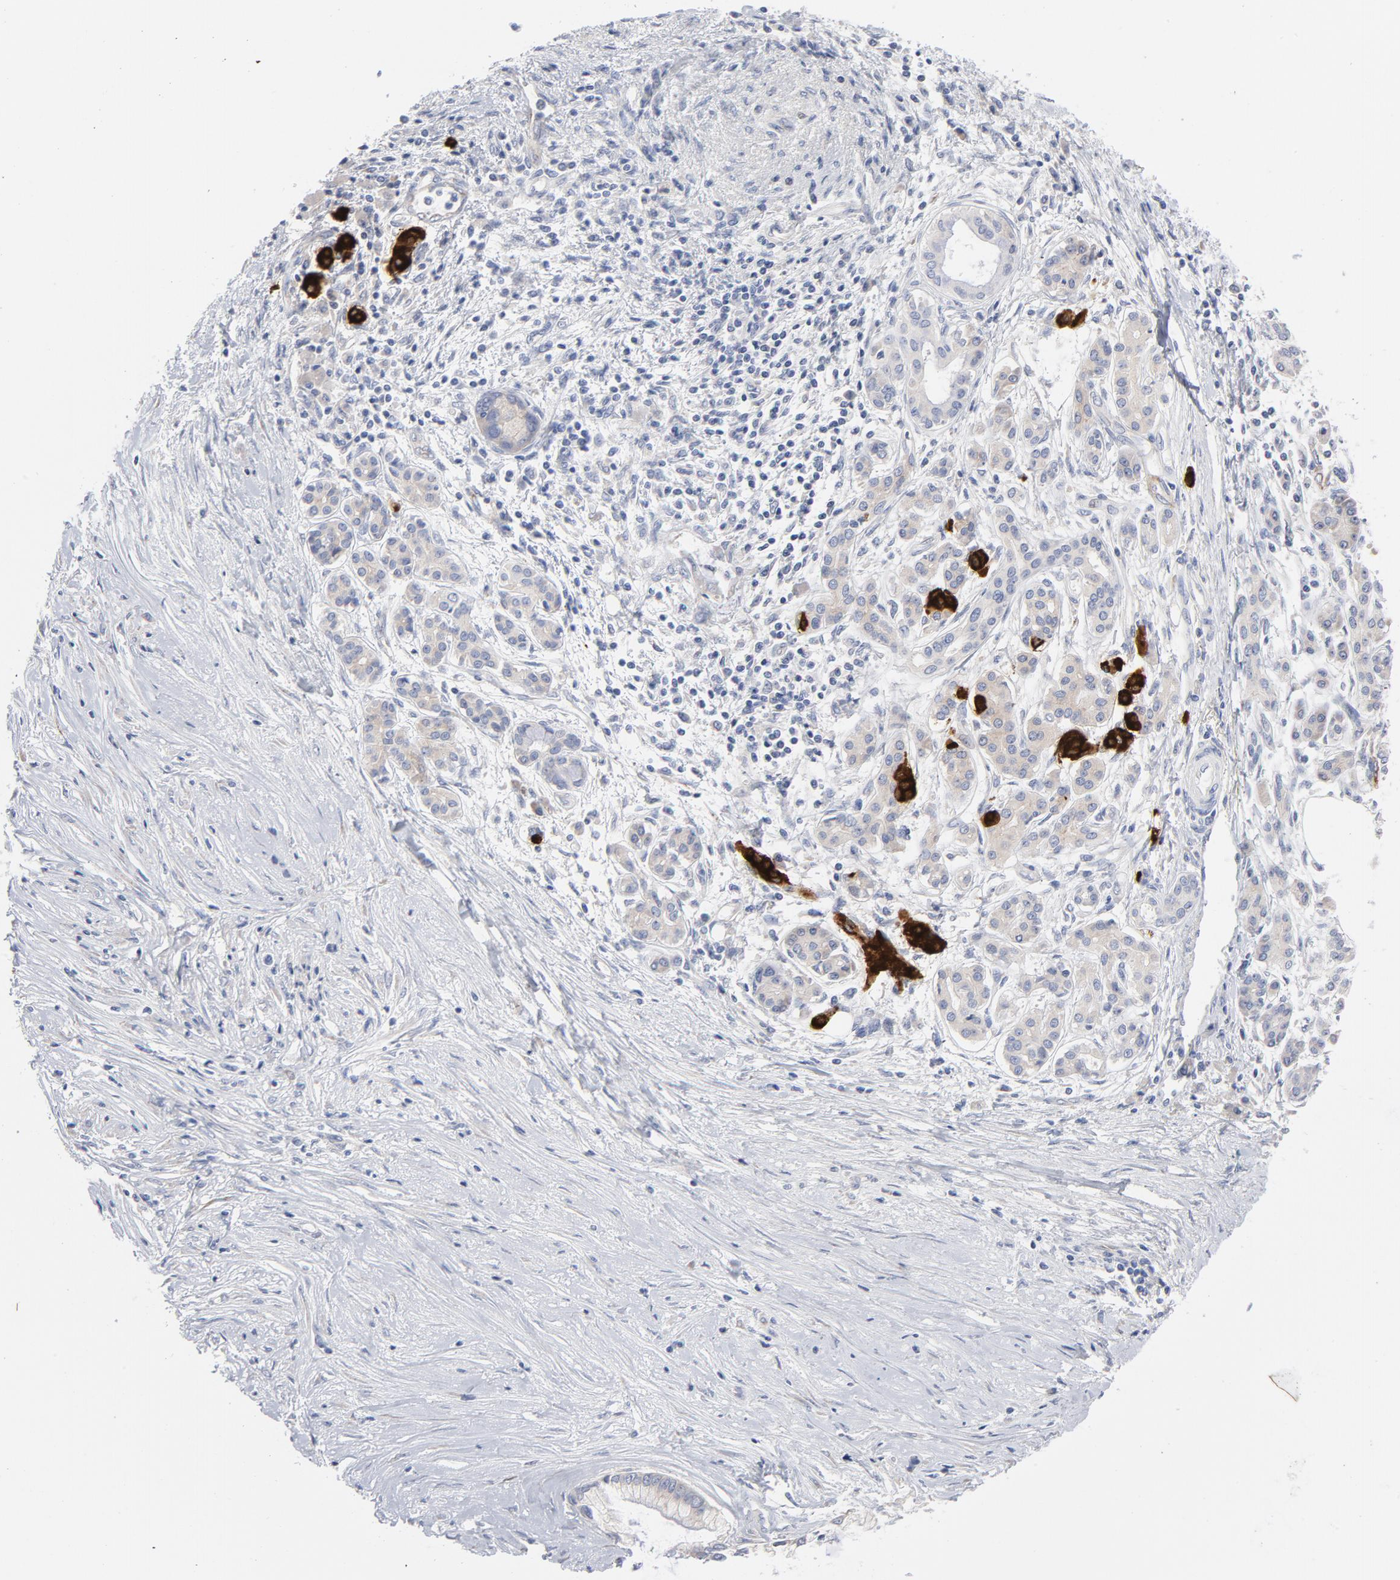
{"staining": {"intensity": "weak", "quantity": "25%-75%", "location": "cytoplasmic/membranous"}, "tissue": "pancreatic cancer", "cell_type": "Tumor cells", "image_type": "cancer", "snomed": [{"axis": "morphology", "description": "Adenocarcinoma, NOS"}, {"axis": "topography", "description": "Pancreas"}], "caption": "Immunohistochemical staining of human pancreatic cancer shows weak cytoplasmic/membranous protein positivity in about 25%-75% of tumor cells.", "gene": "CPE", "patient": {"sex": "female", "age": 59}}